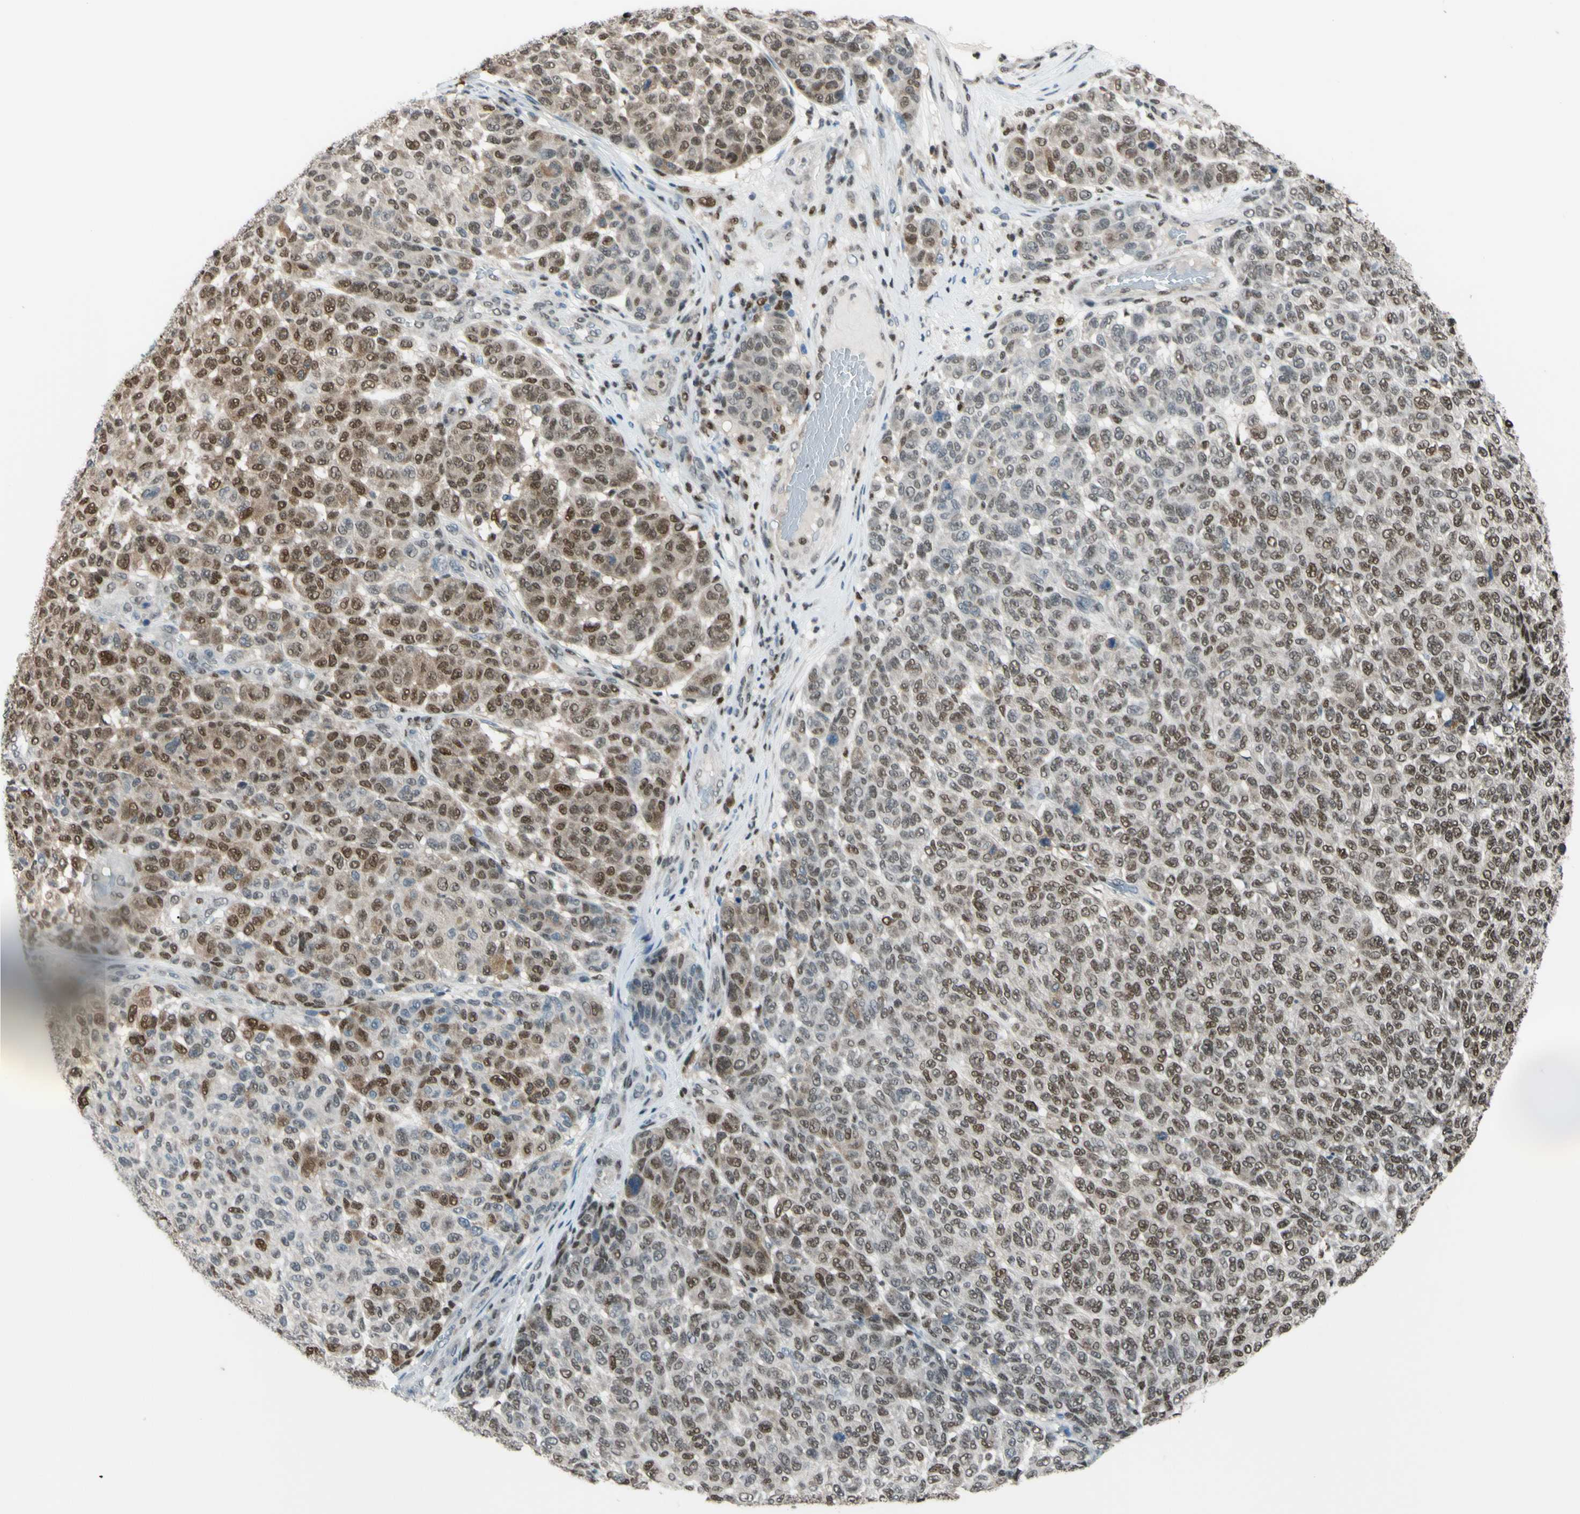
{"staining": {"intensity": "moderate", "quantity": ">75%", "location": "cytoplasmic/membranous,nuclear"}, "tissue": "melanoma", "cell_type": "Tumor cells", "image_type": "cancer", "snomed": [{"axis": "morphology", "description": "Malignant melanoma, NOS"}, {"axis": "topography", "description": "Skin"}], "caption": "This micrograph reveals melanoma stained with IHC to label a protein in brown. The cytoplasmic/membranous and nuclear of tumor cells show moderate positivity for the protein. Nuclei are counter-stained blue.", "gene": "FKBP5", "patient": {"sex": "male", "age": 59}}